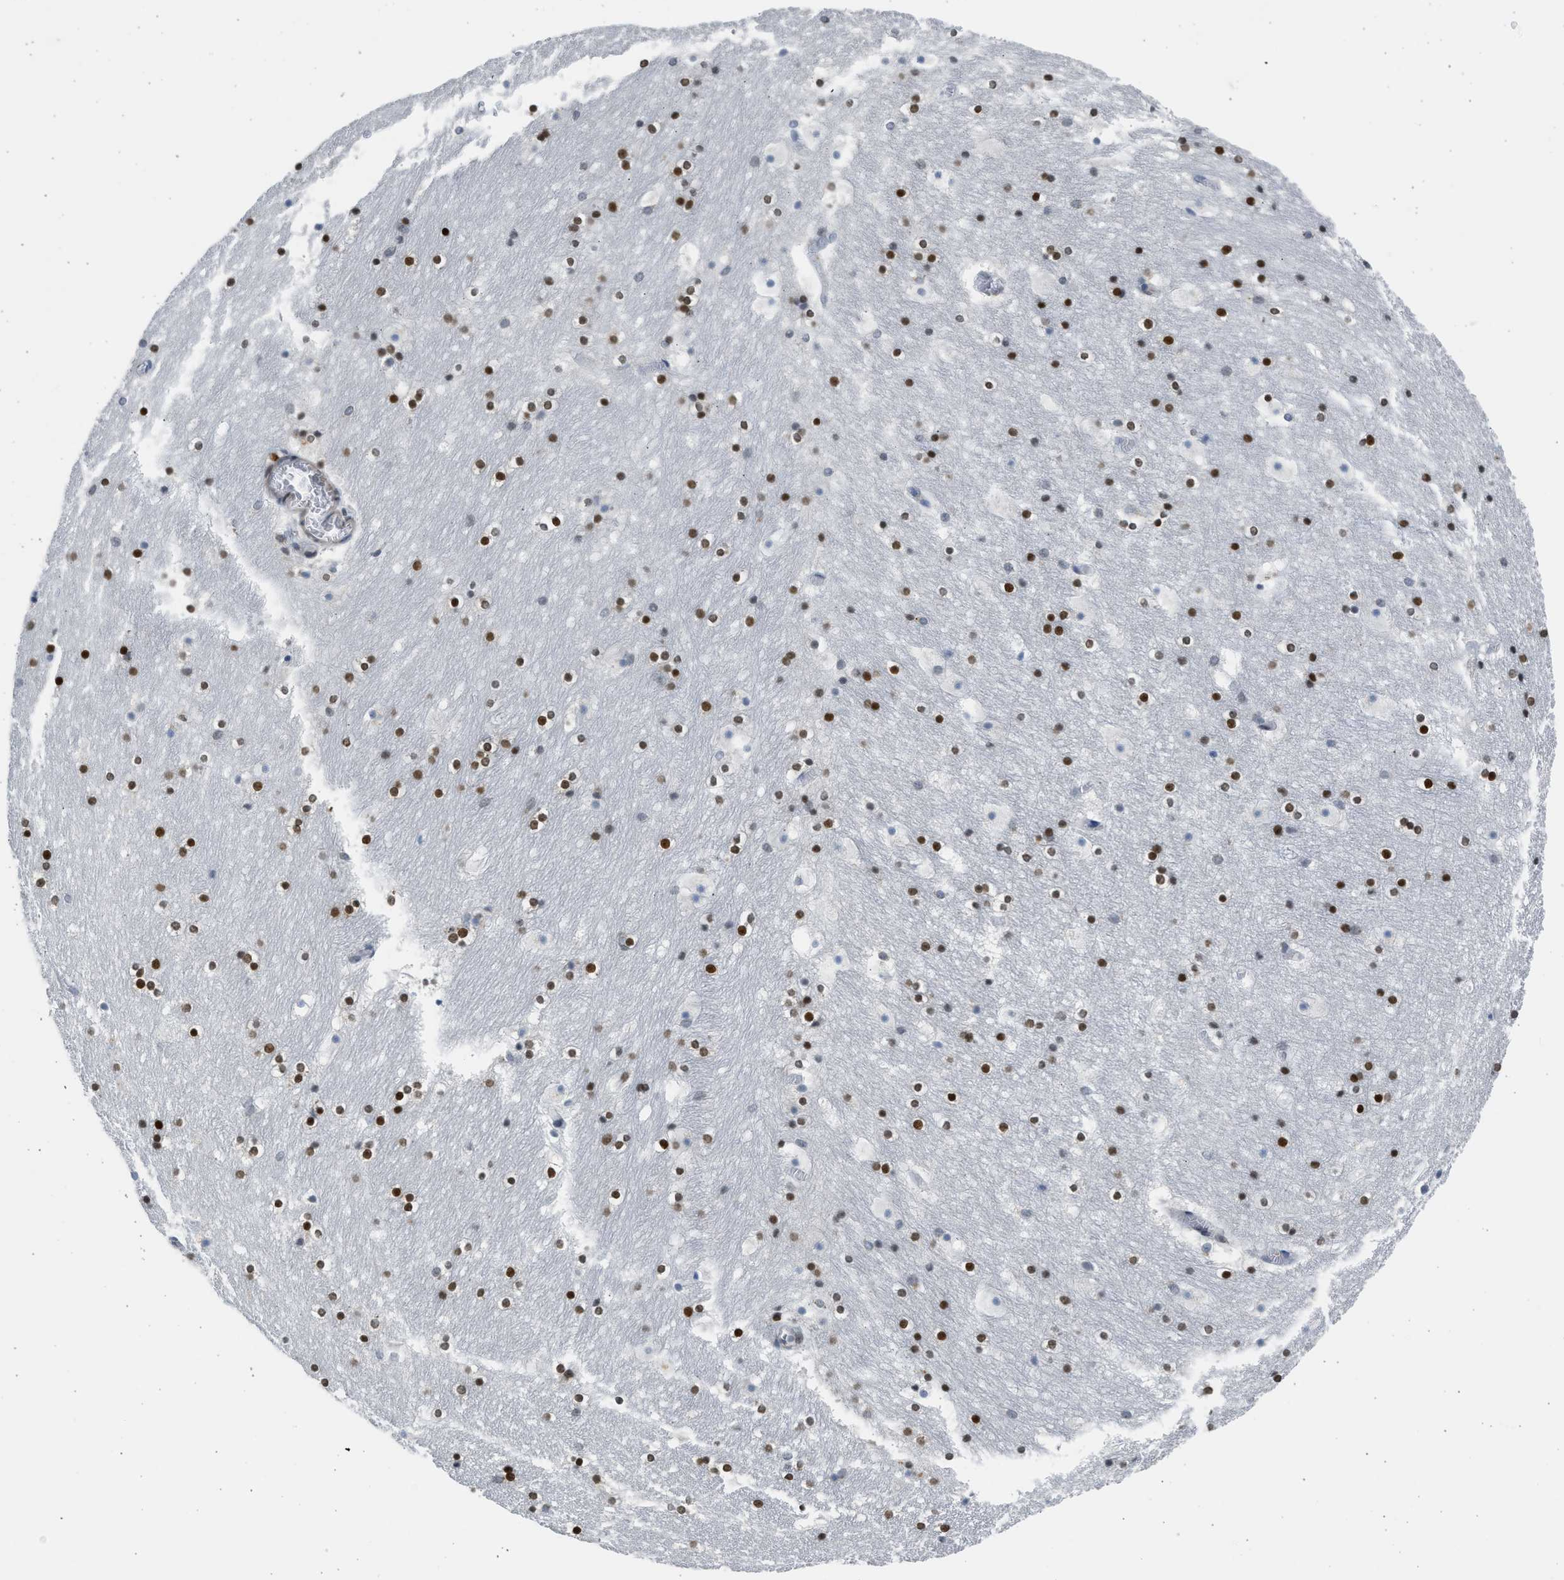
{"staining": {"intensity": "strong", "quantity": ">75%", "location": "nuclear"}, "tissue": "hippocampus", "cell_type": "Glial cells", "image_type": "normal", "snomed": [{"axis": "morphology", "description": "Normal tissue, NOS"}, {"axis": "topography", "description": "Hippocampus"}], "caption": "High-power microscopy captured an IHC photomicrograph of benign hippocampus, revealing strong nuclear expression in approximately >75% of glial cells. (brown staining indicates protein expression, while blue staining denotes nuclei).", "gene": "HMGN3", "patient": {"sex": "male", "age": 45}}